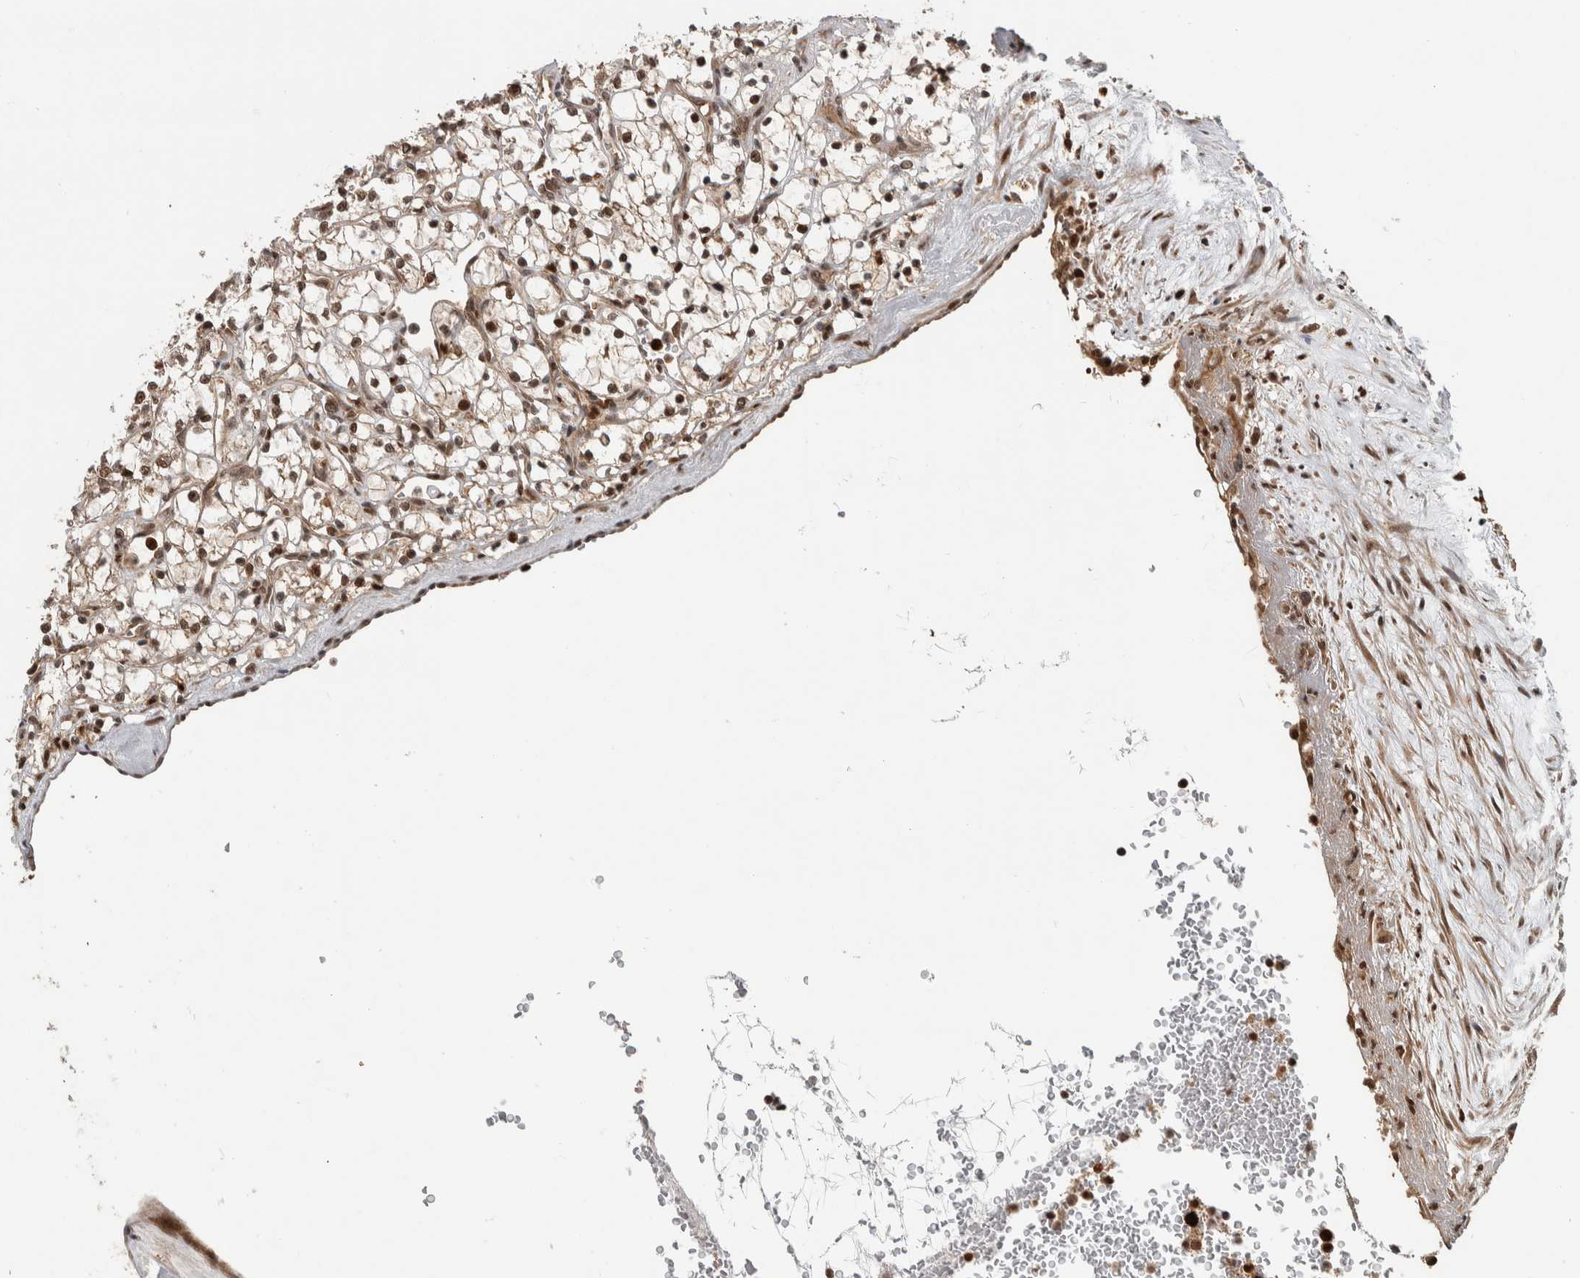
{"staining": {"intensity": "moderate", "quantity": ">75%", "location": "nuclear"}, "tissue": "renal cancer", "cell_type": "Tumor cells", "image_type": "cancer", "snomed": [{"axis": "morphology", "description": "Adenocarcinoma, NOS"}, {"axis": "topography", "description": "Kidney"}], "caption": "IHC staining of renal adenocarcinoma, which exhibits medium levels of moderate nuclear expression in about >75% of tumor cells indicating moderate nuclear protein positivity. The staining was performed using DAB (3,3'-diaminobenzidine) (brown) for protein detection and nuclei were counterstained in hematoxylin (blue).", "gene": "RPS6KA4", "patient": {"sex": "female", "age": 69}}